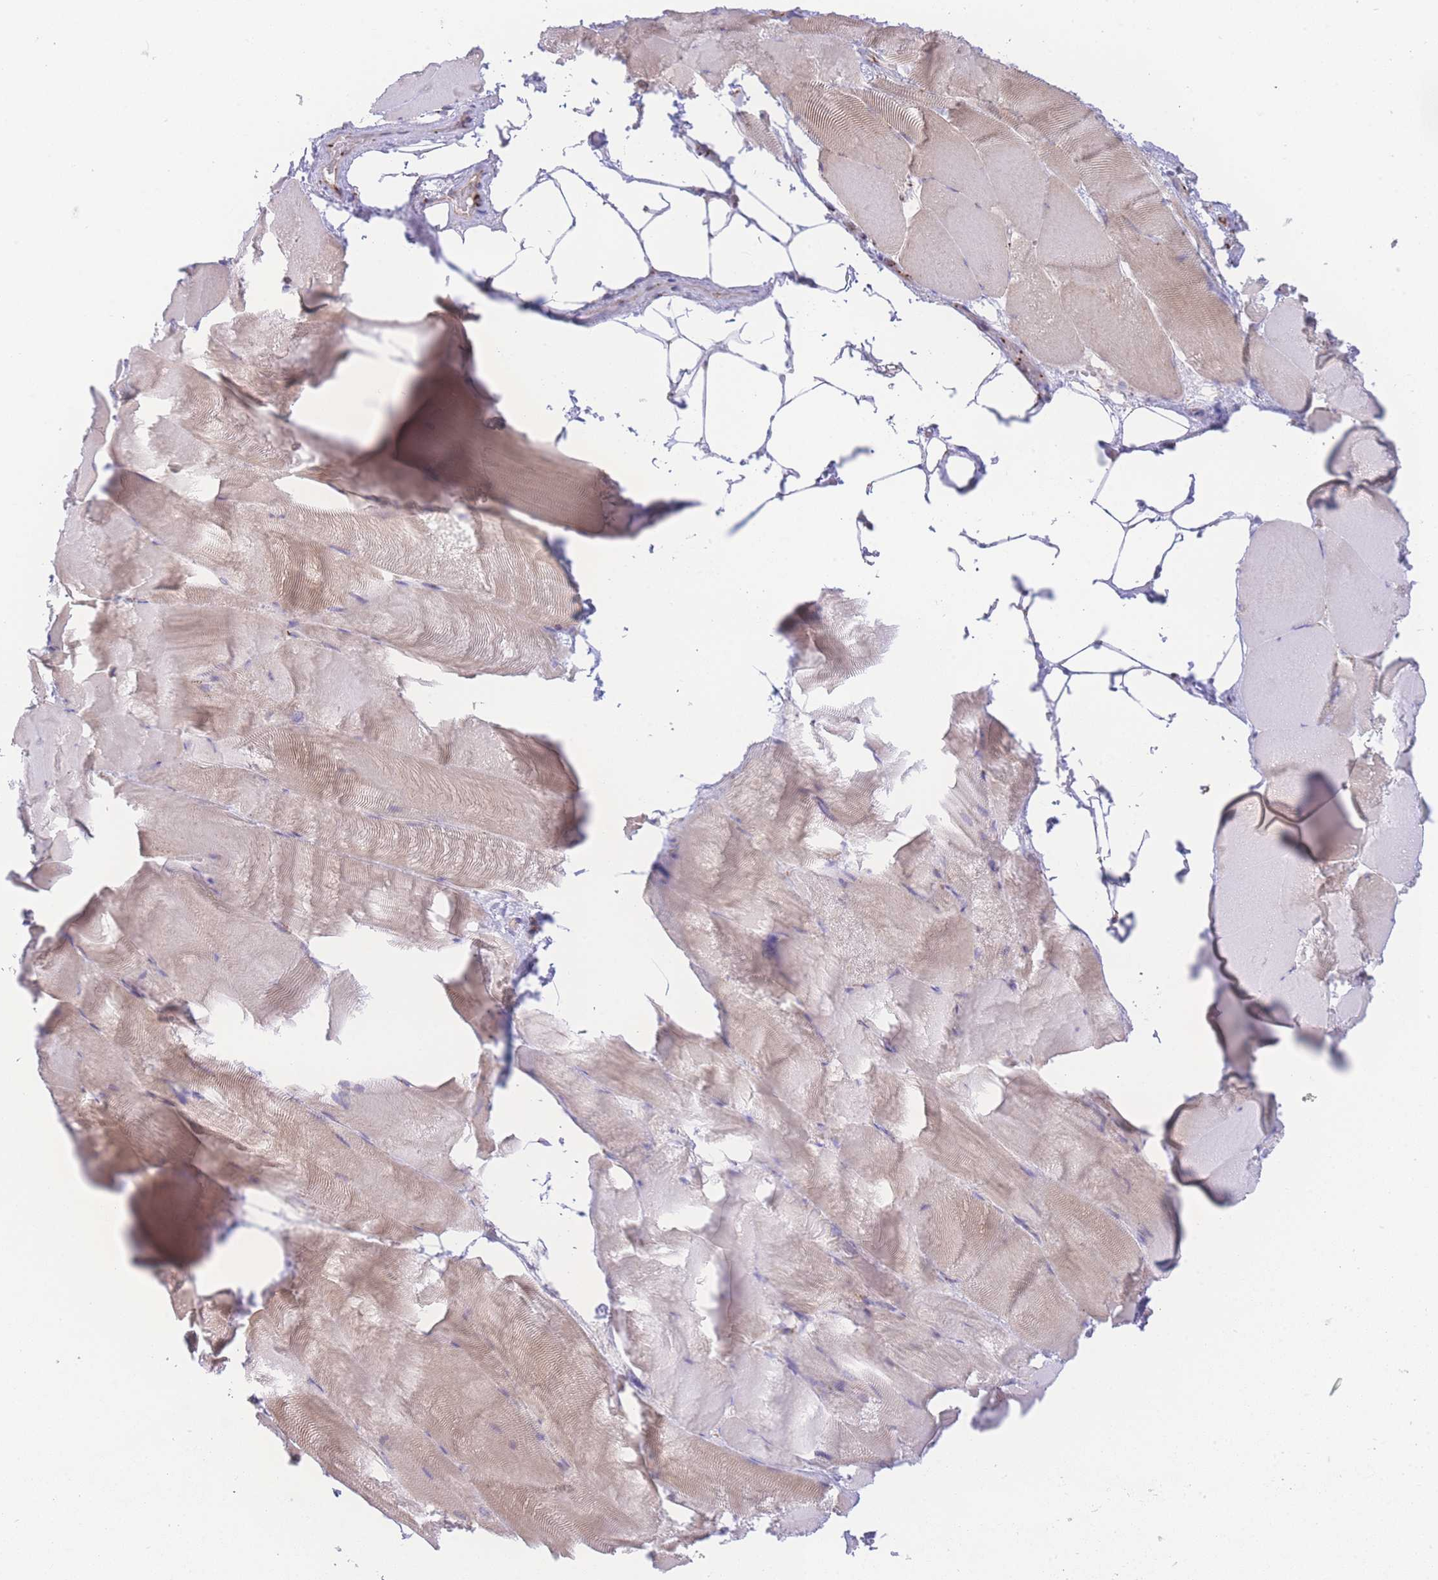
{"staining": {"intensity": "weak", "quantity": "25%-75%", "location": "cytoplasmic/membranous"}, "tissue": "skeletal muscle", "cell_type": "Myocytes", "image_type": "normal", "snomed": [{"axis": "morphology", "description": "Normal tissue, NOS"}, {"axis": "topography", "description": "Skeletal muscle"}], "caption": "Immunohistochemistry (IHC) staining of benign skeletal muscle, which shows low levels of weak cytoplasmic/membranous staining in about 25%-75% of myocytes indicating weak cytoplasmic/membranous protein staining. The staining was performed using DAB (3,3'-diaminobenzidine) (brown) for protein detection and nuclei were counterstained in hematoxylin (blue).", "gene": "GOLM2", "patient": {"sex": "female", "age": 64}}